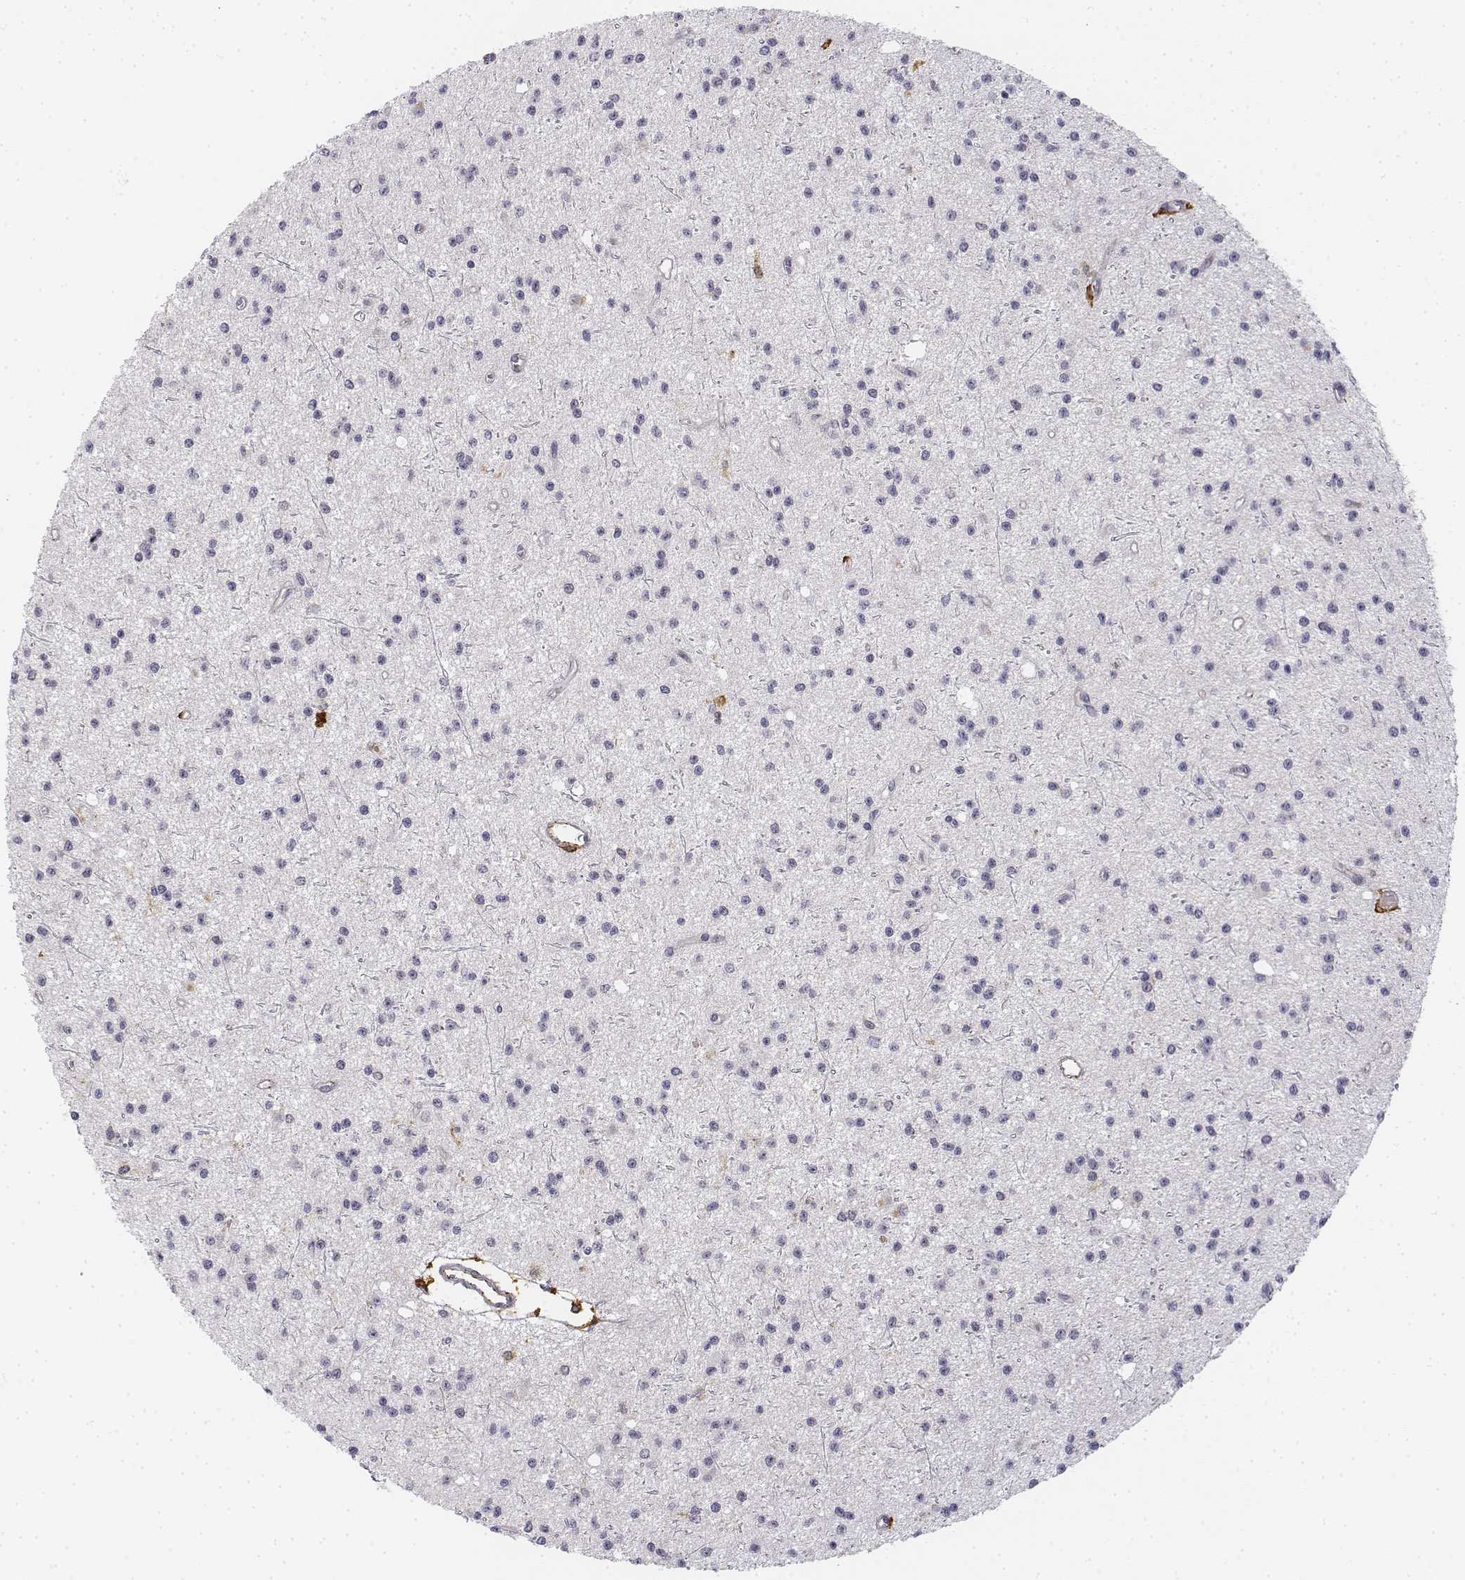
{"staining": {"intensity": "negative", "quantity": "none", "location": "none"}, "tissue": "glioma", "cell_type": "Tumor cells", "image_type": "cancer", "snomed": [{"axis": "morphology", "description": "Glioma, malignant, Low grade"}, {"axis": "topography", "description": "Brain"}], "caption": "An image of human glioma is negative for staining in tumor cells.", "gene": "CD14", "patient": {"sex": "male", "age": 27}}